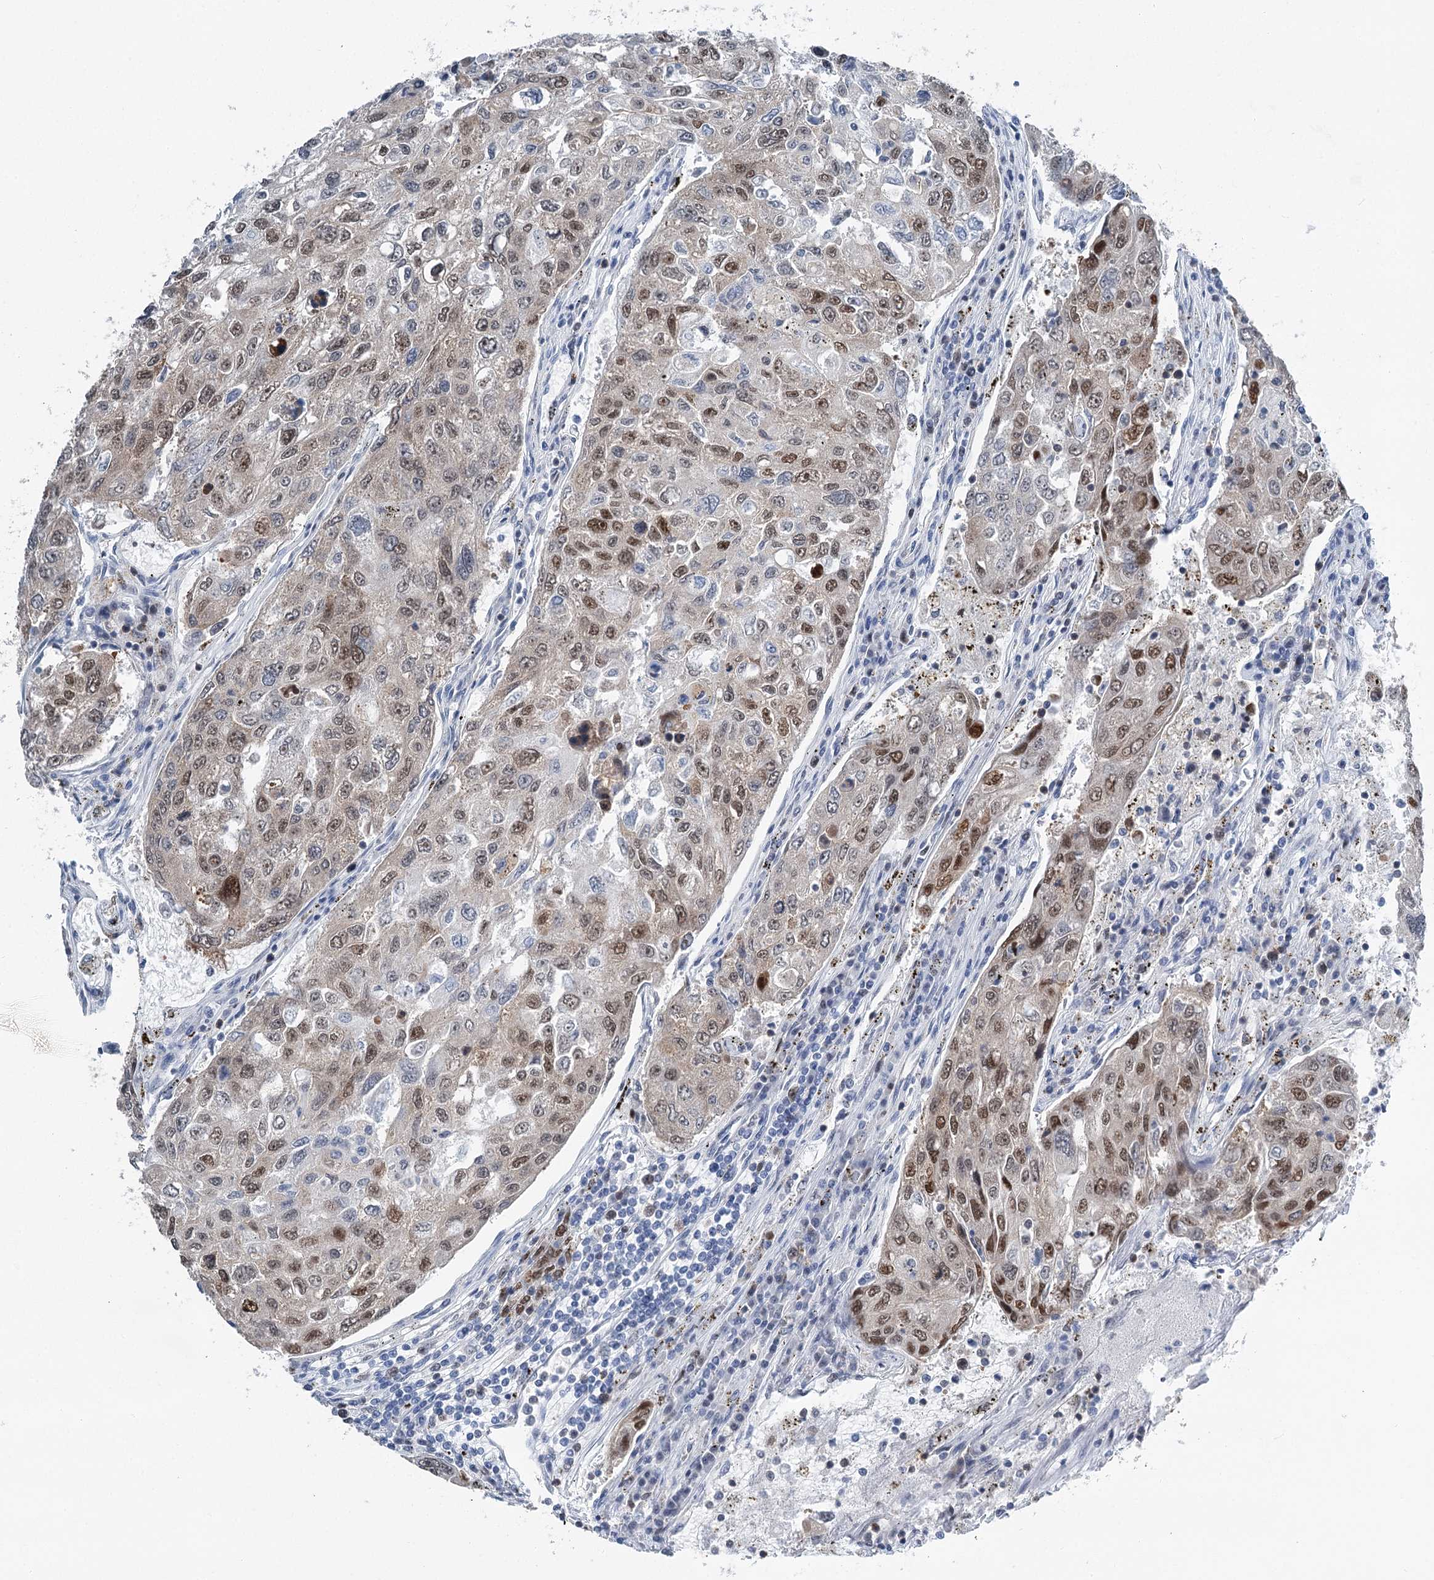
{"staining": {"intensity": "moderate", "quantity": "25%-75%", "location": "nuclear"}, "tissue": "urothelial cancer", "cell_type": "Tumor cells", "image_type": "cancer", "snomed": [{"axis": "morphology", "description": "Urothelial carcinoma, High grade"}, {"axis": "topography", "description": "Lymph node"}, {"axis": "topography", "description": "Urinary bladder"}], "caption": "Approximately 25%-75% of tumor cells in human urothelial carcinoma (high-grade) show moderate nuclear protein positivity as visualized by brown immunohistochemical staining.", "gene": "HAT1", "patient": {"sex": "male", "age": 51}}